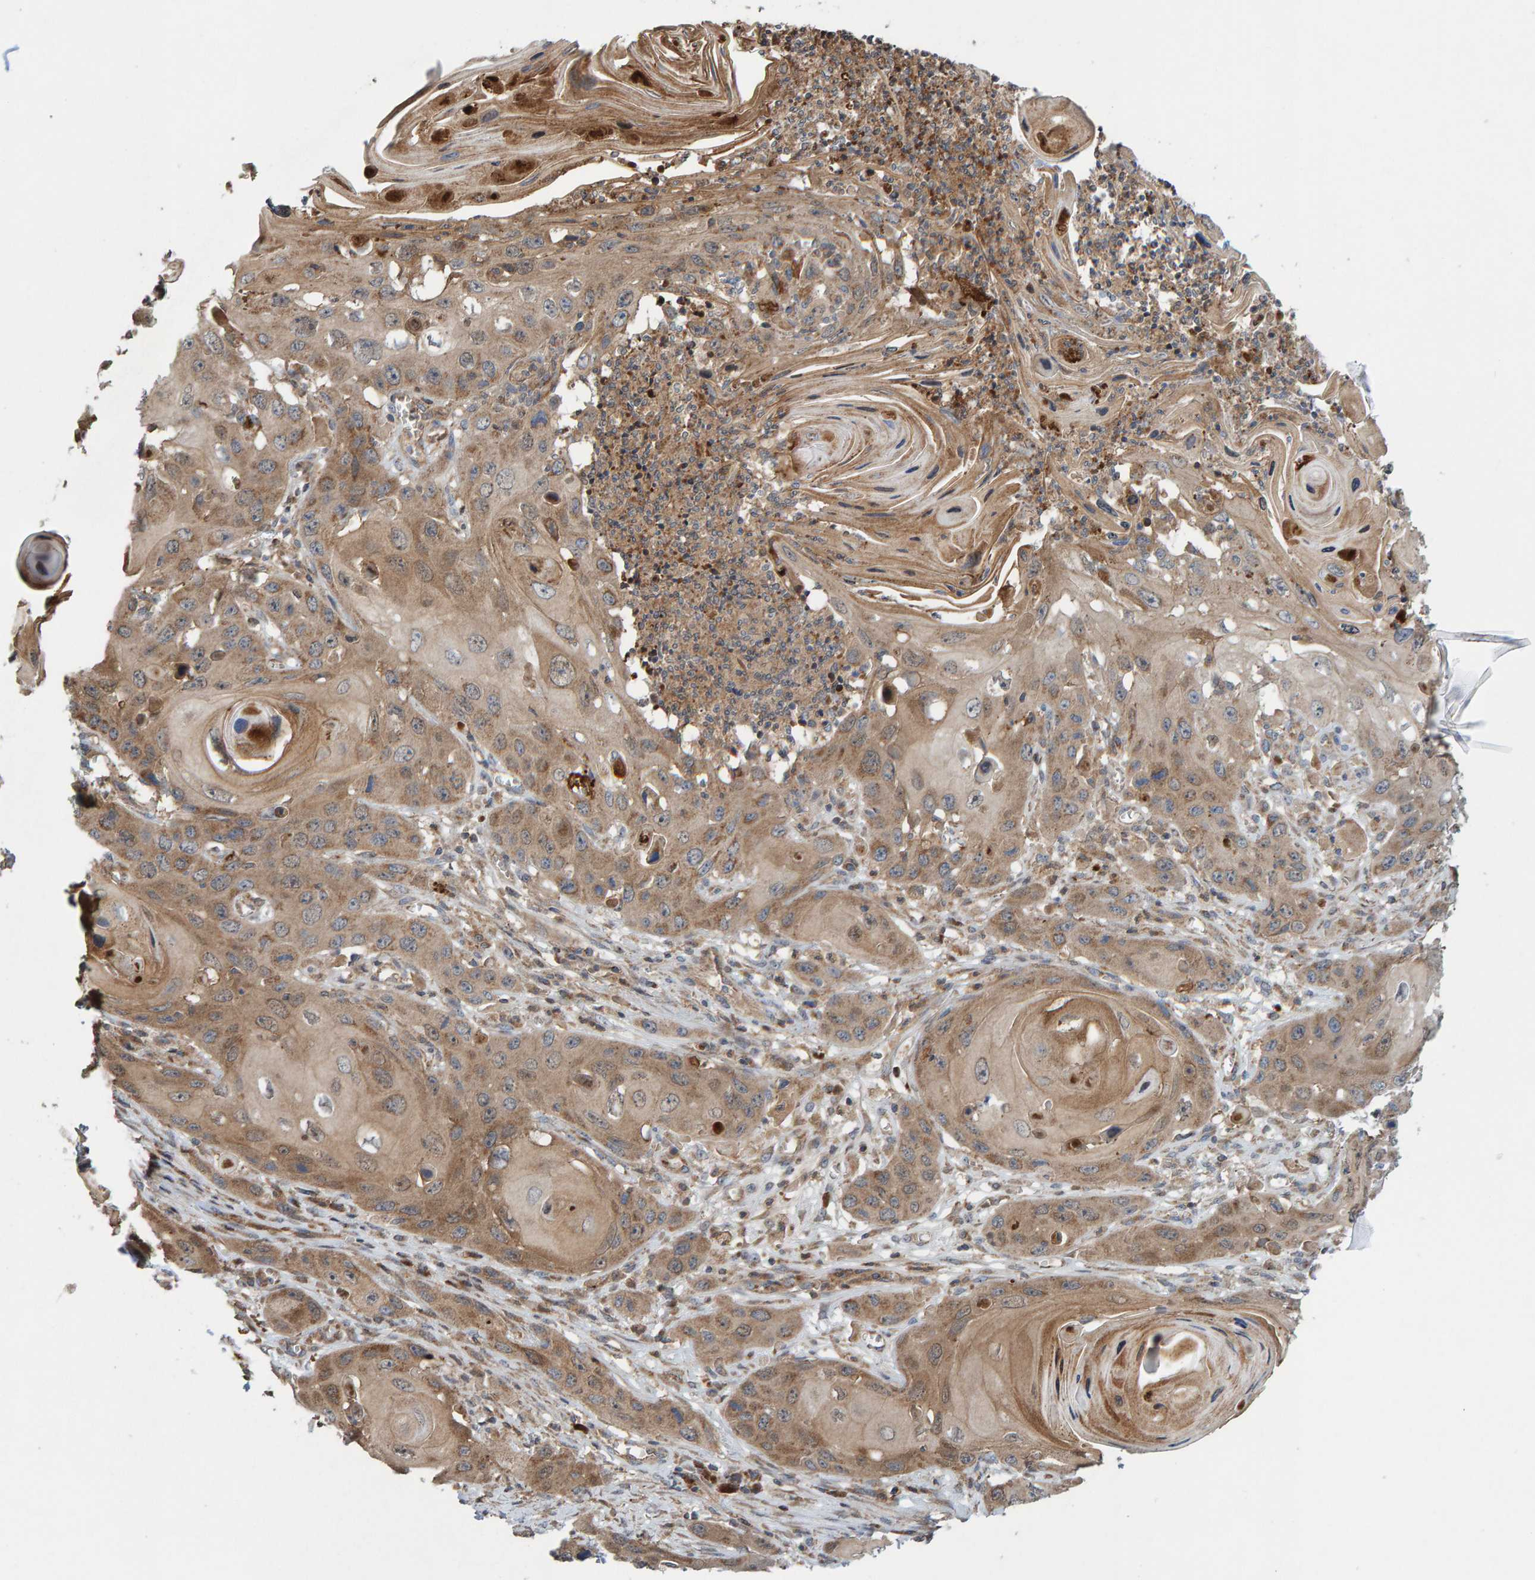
{"staining": {"intensity": "moderate", "quantity": ">75%", "location": "cytoplasmic/membranous"}, "tissue": "skin cancer", "cell_type": "Tumor cells", "image_type": "cancer", "snomed": [{"axis": "morphology", "description": "Squamous cell carcinoma, NOS"}, {"axis": "topography", "description": "Skin"}], "caption": "Tumor cells show medium levels of moderate cytoplasmic/membranous expression in about >75% of cells in human skin squamous cell carcinoma.", "gene": "KIAA0753", "patient": {"sex": "male", "age": 55}}